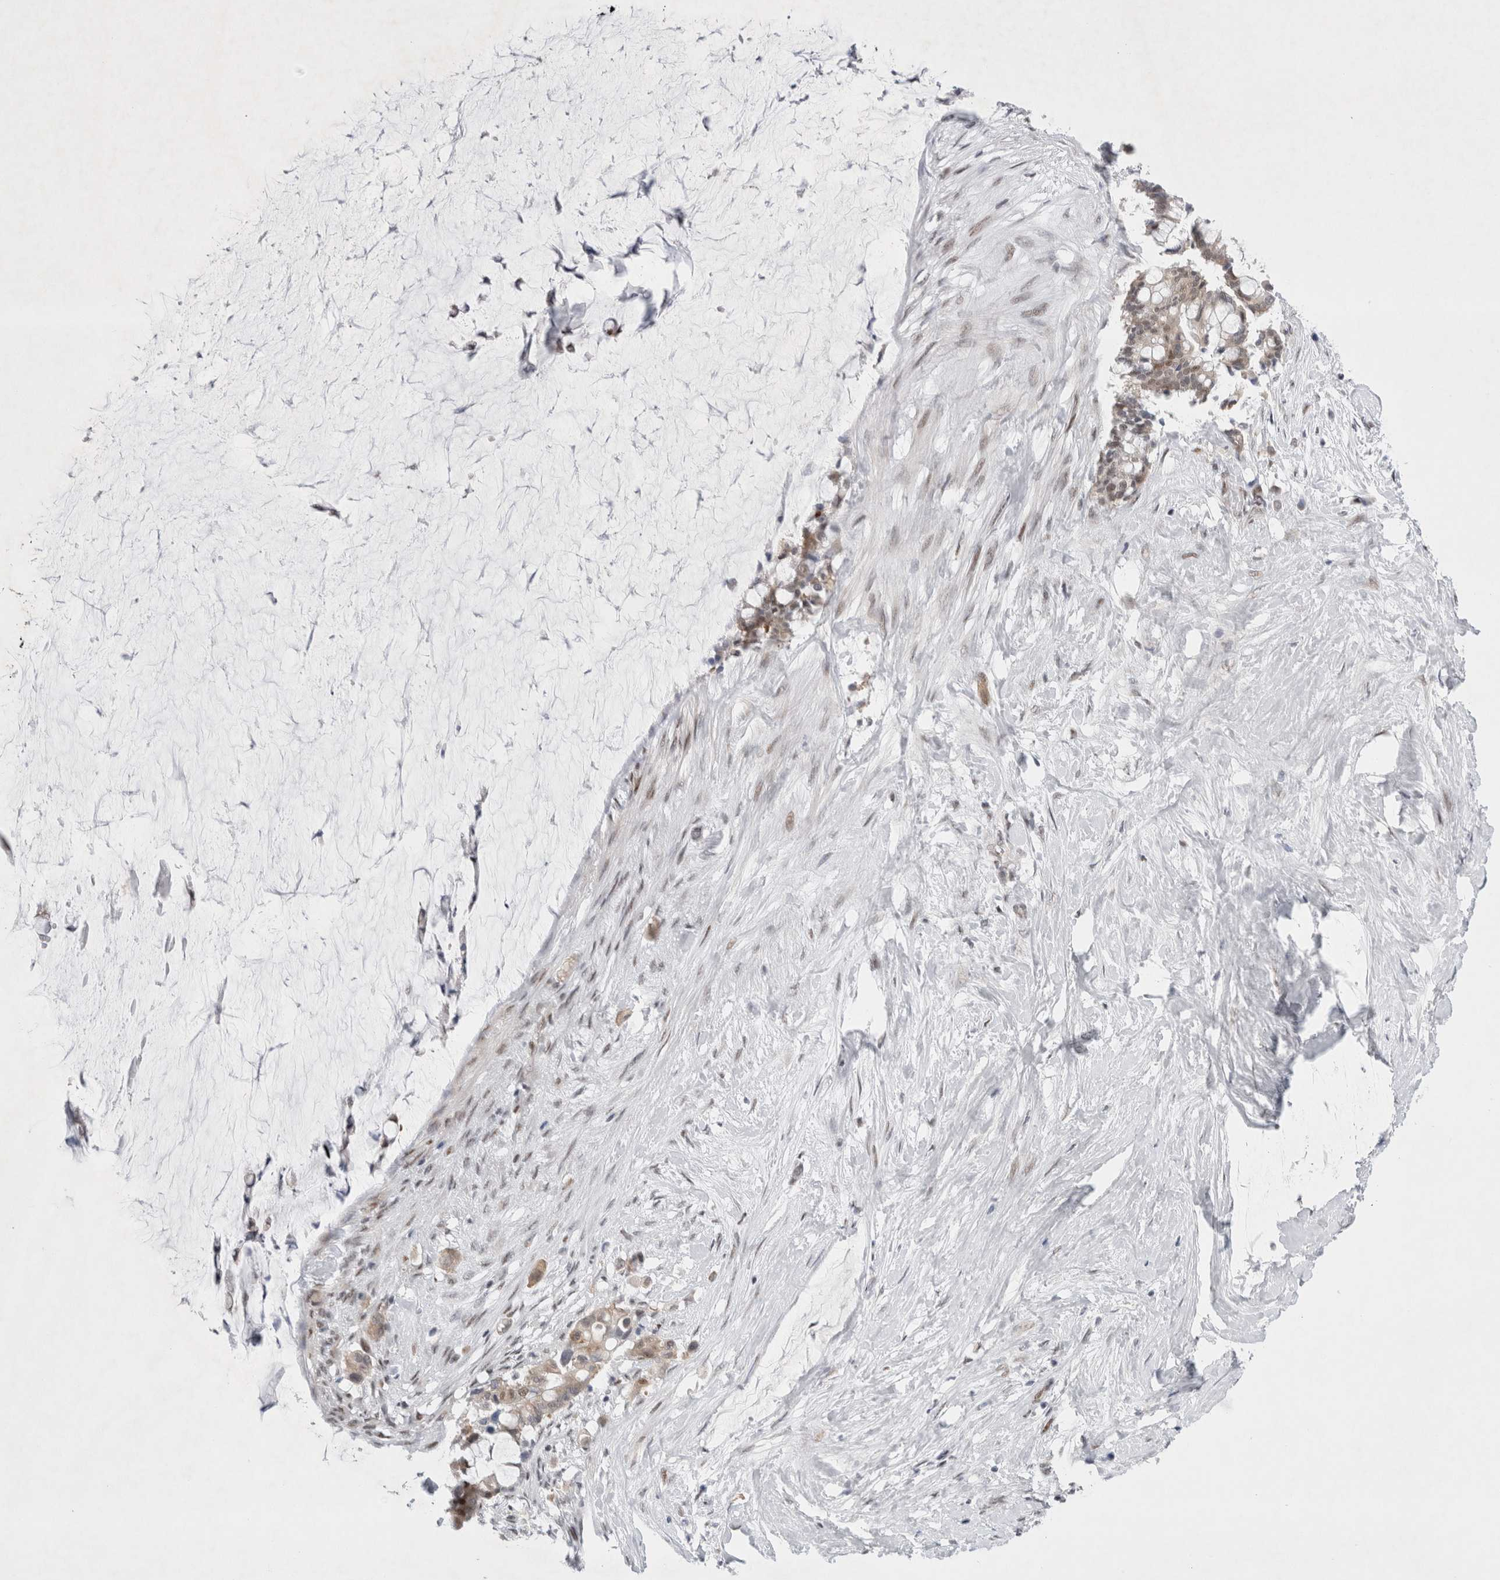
{"staining": {"intensity": "weak", "quantity": "<25%", "location": "cytoplasmic/membranous"}, "tissue": "pancreatic cancer", "cell_type": "Tumor cells", "image_type": "cancer", "snomed": [{"axis": "morphology", "description": "Adenocarcinoma, NOS"}, {"axis": "topography", "description": "Pancreas"}], "caption": "Tumor cells are negative for brown protein staining in pancreatic cancer.", "gene": "WIPF2", "patient": {"sex": "male", "age": 41}}